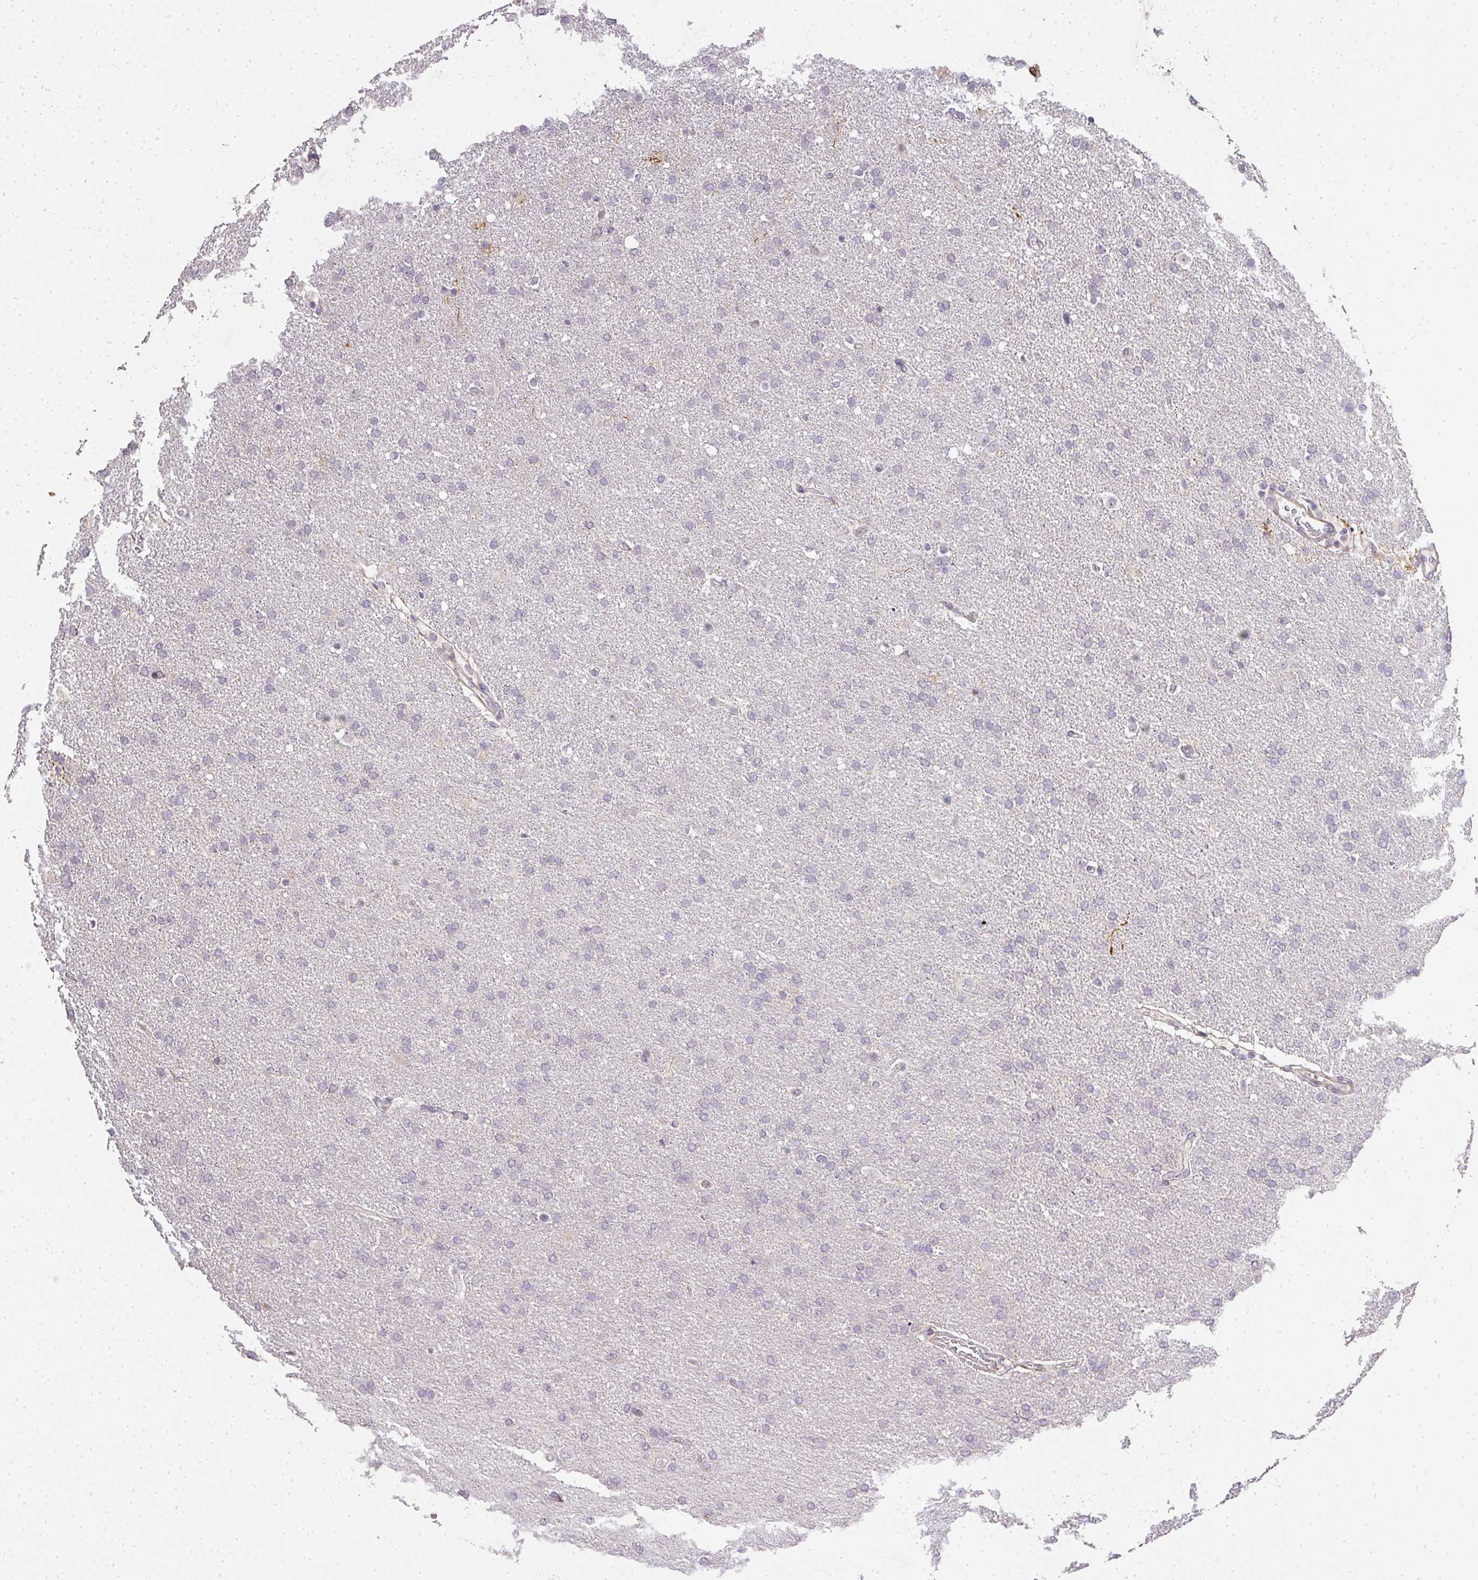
{"staining": {"intensity": "negative", "quantity": "none", "location": "none"}, "tissue": "glioma", "cell_type": "Tumor cells", "image_type": "cancer", "snomed": [{"axis": "morphology", "description": "Glioma, malignant, High grade"}, {"axis": "topography", "description": "Brain"}], "caption": "Immunohistochemistry (IHC) photomicrograph of neoplastic tissue: human malignant high-grade glioma stained with DAB (3,3'-diaminobenzidine) exhibits no significant protein expression in tumor cells.", "gene": "MED19", "patient": {"sex": "male", "age": 72}}